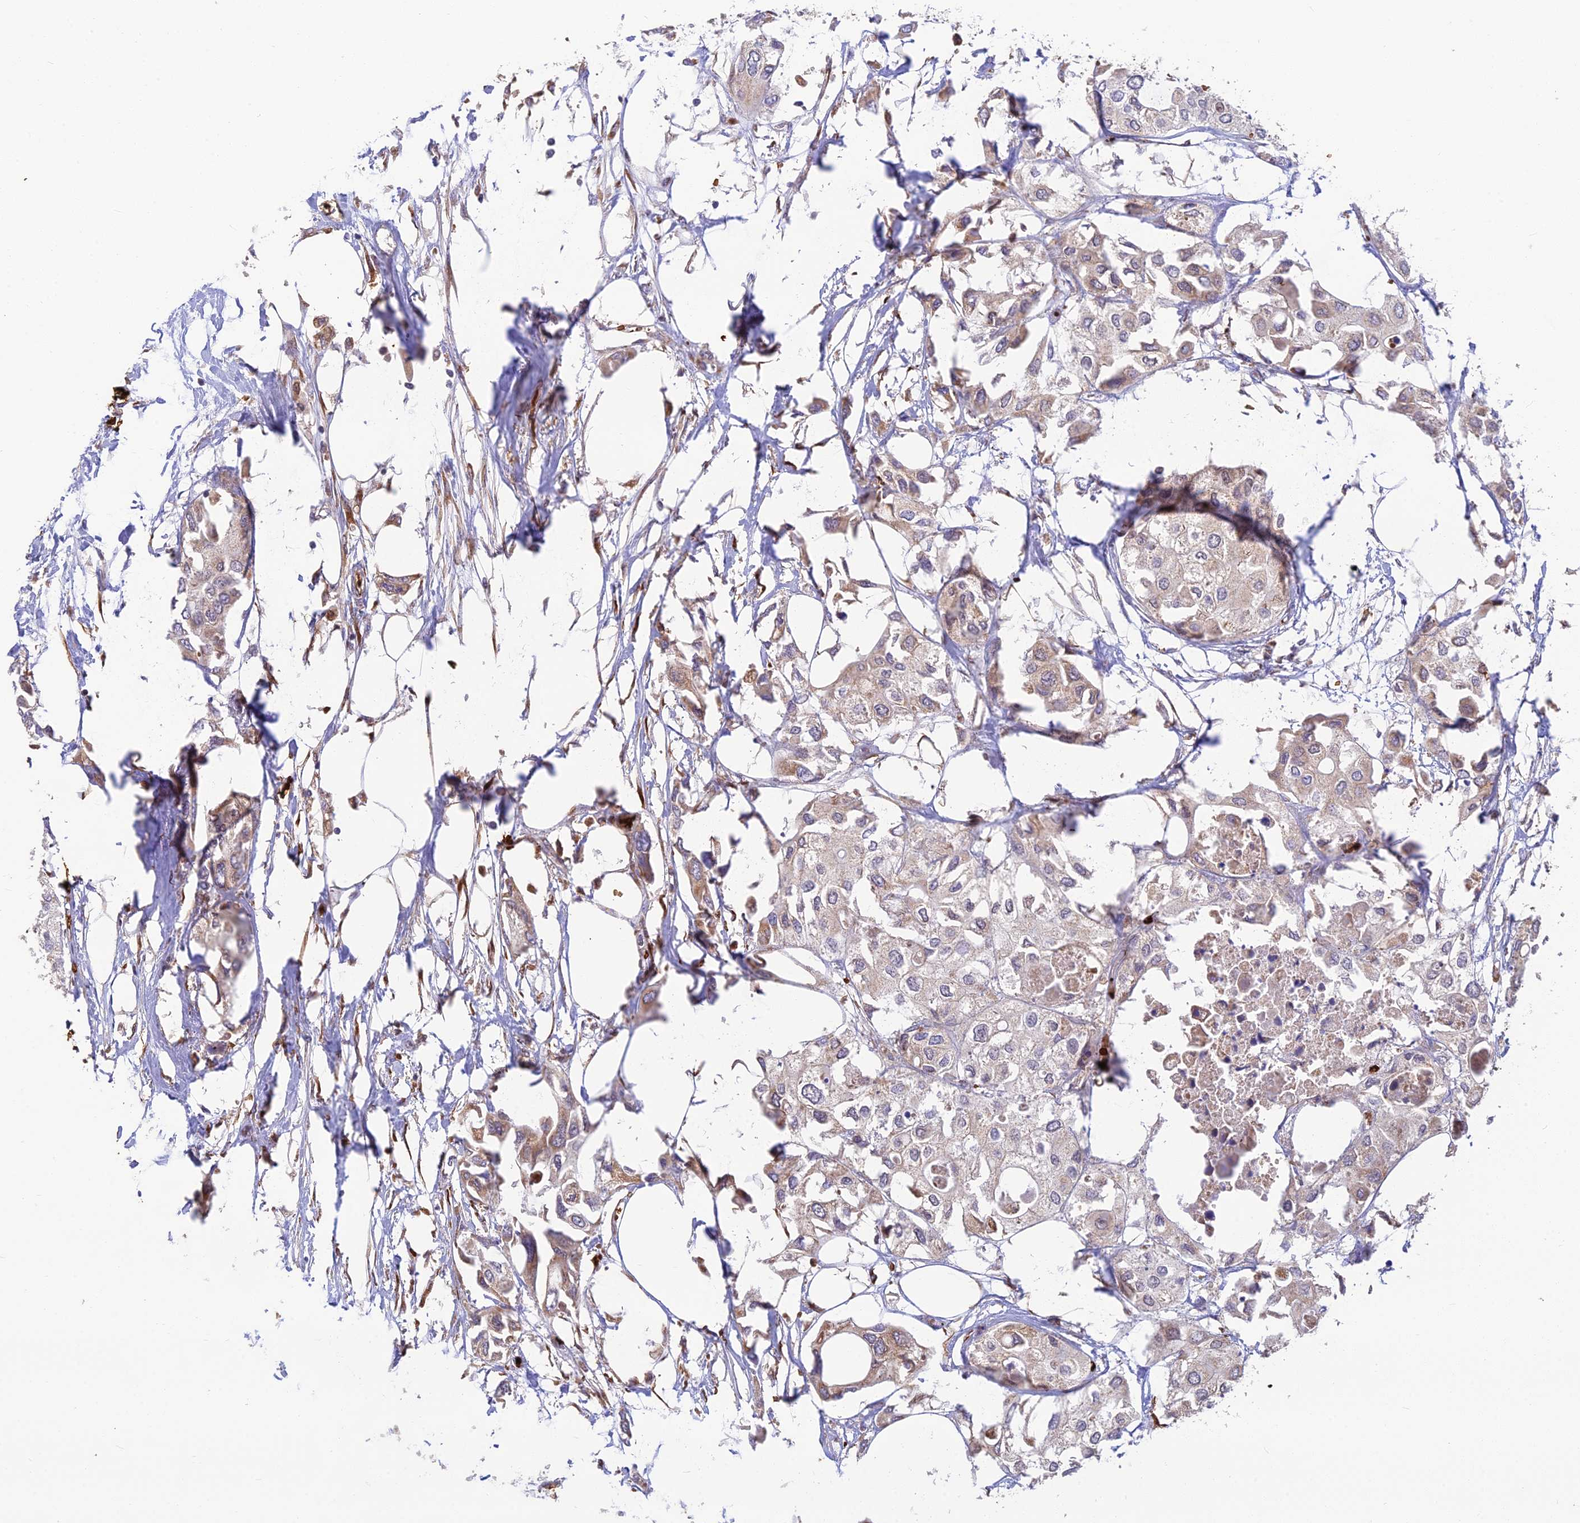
{"staining": {"intensity": "weak", "quantity": "<25%", "location": "cytoplasmic/membranous"}, "tissue": "urothelial cancer", "cell_type": "Tumor cells", "image_type": "cancer", "snomed": [{"axis": "morphology", "description": "Urothelial carcinoma, High grade"}, {"axis": "topography", "description": "Urinary bladder"}], "caption": "Immunohistochemical staining of human urothelial cancer demonstrates no significant positivity in tumor cells. (DAB (3,3'-diaminobenzidine) immunohistochemistry (IHC), high magnification).", "gene": "UFSP2", "patient": {"sex": "male", "age": 64}}